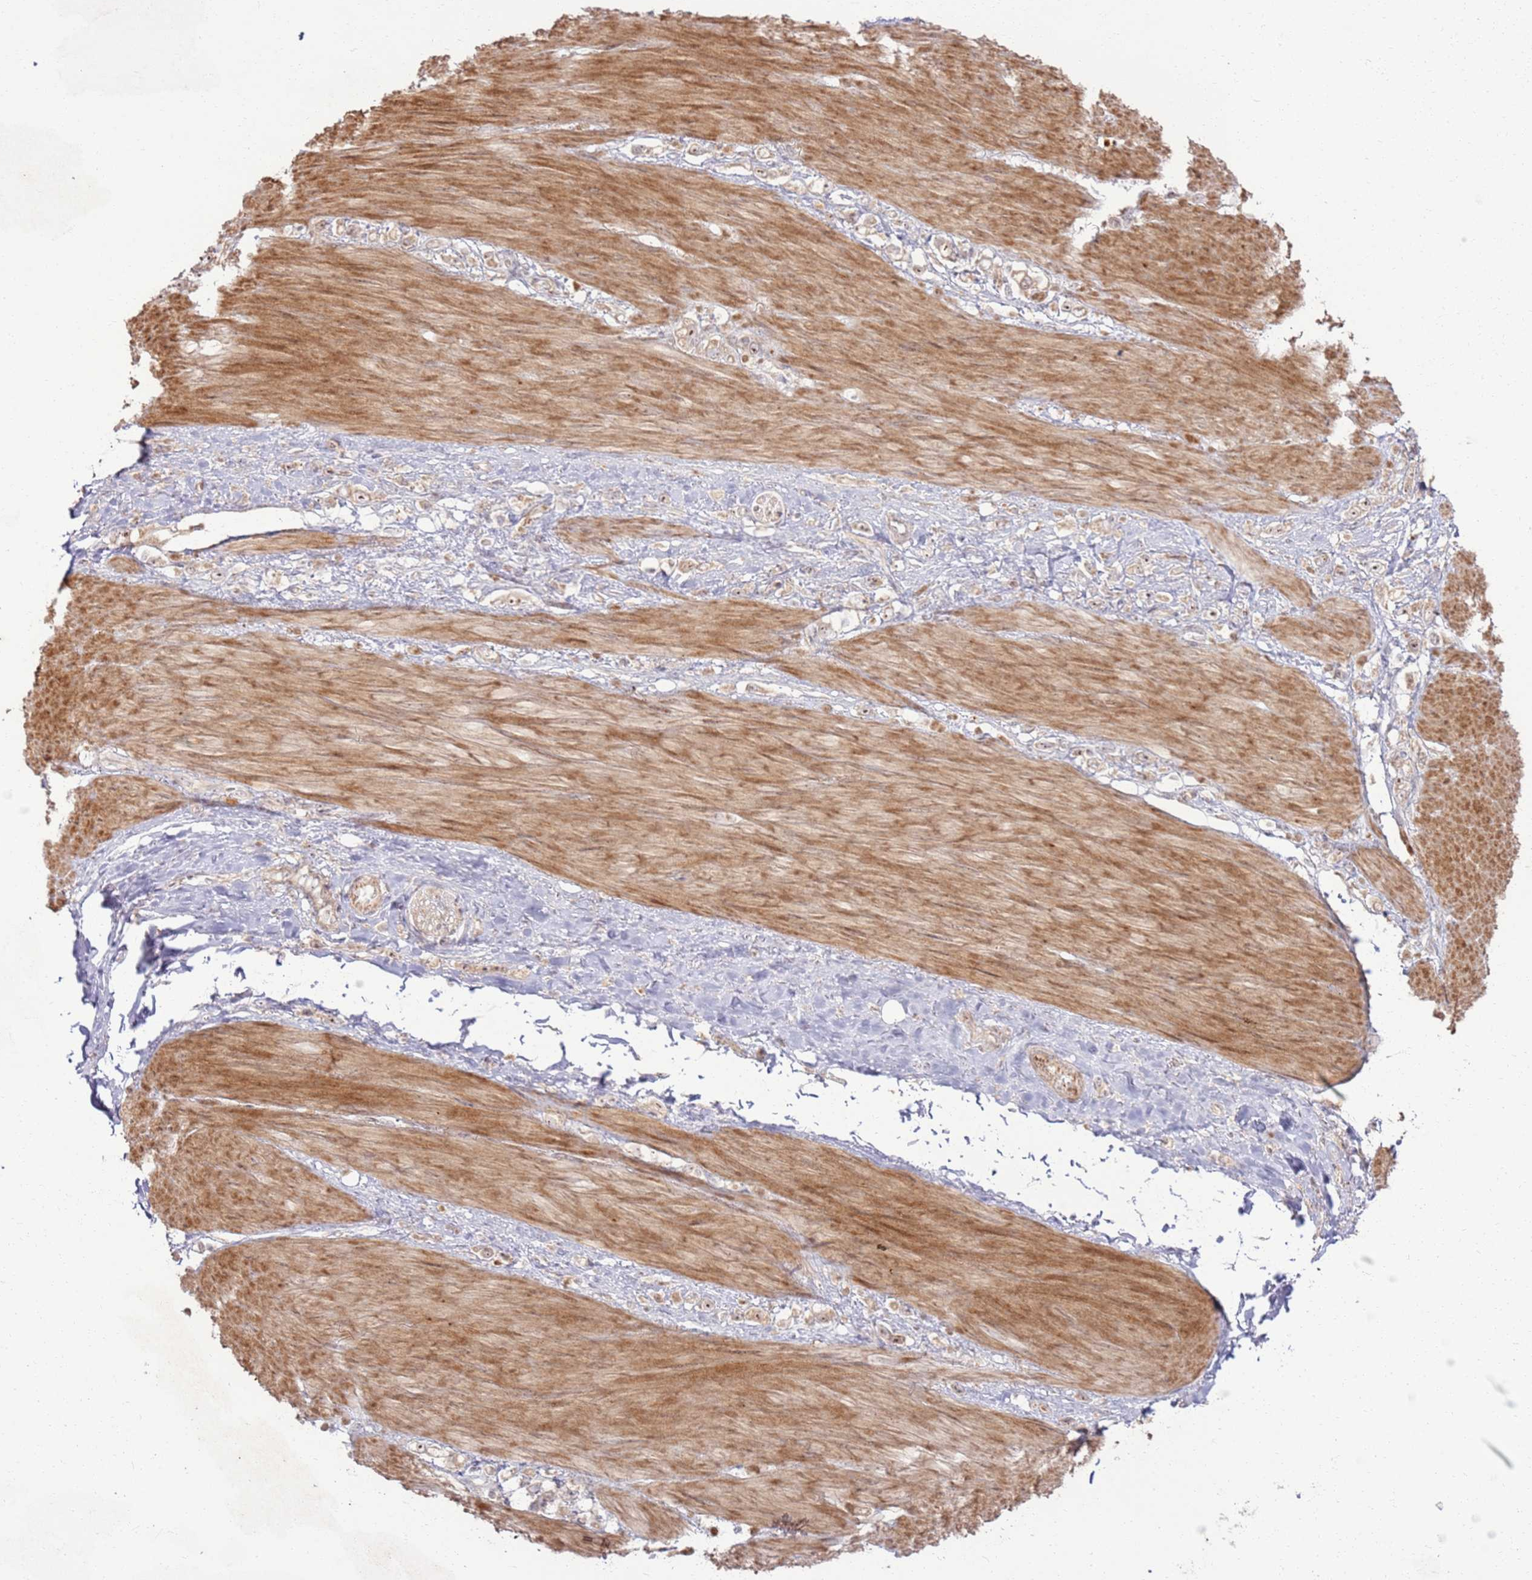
{"staining": {"intensity": "moderate", "quantity": "25%-75%", "location": "cytoplasmic/membranous,nuclear"}, "tissue": "stomach cancer", "cell_type": "Tumor cells", "image_type": "cancer", "snomed": [{"axis": "morphology", "description": "Adenocarcinoma, NOS"}, {"axis": "topography", "description": "Stomach"}], "caption": "Tumor cells display medium levels of moderate cytoplasmic/membranous and nuclear staining in about 25%-75% of cells in stomach adenocarcinoma.", "gene": "CNPY1", "patient": {"sex": "female", "age": 65}}